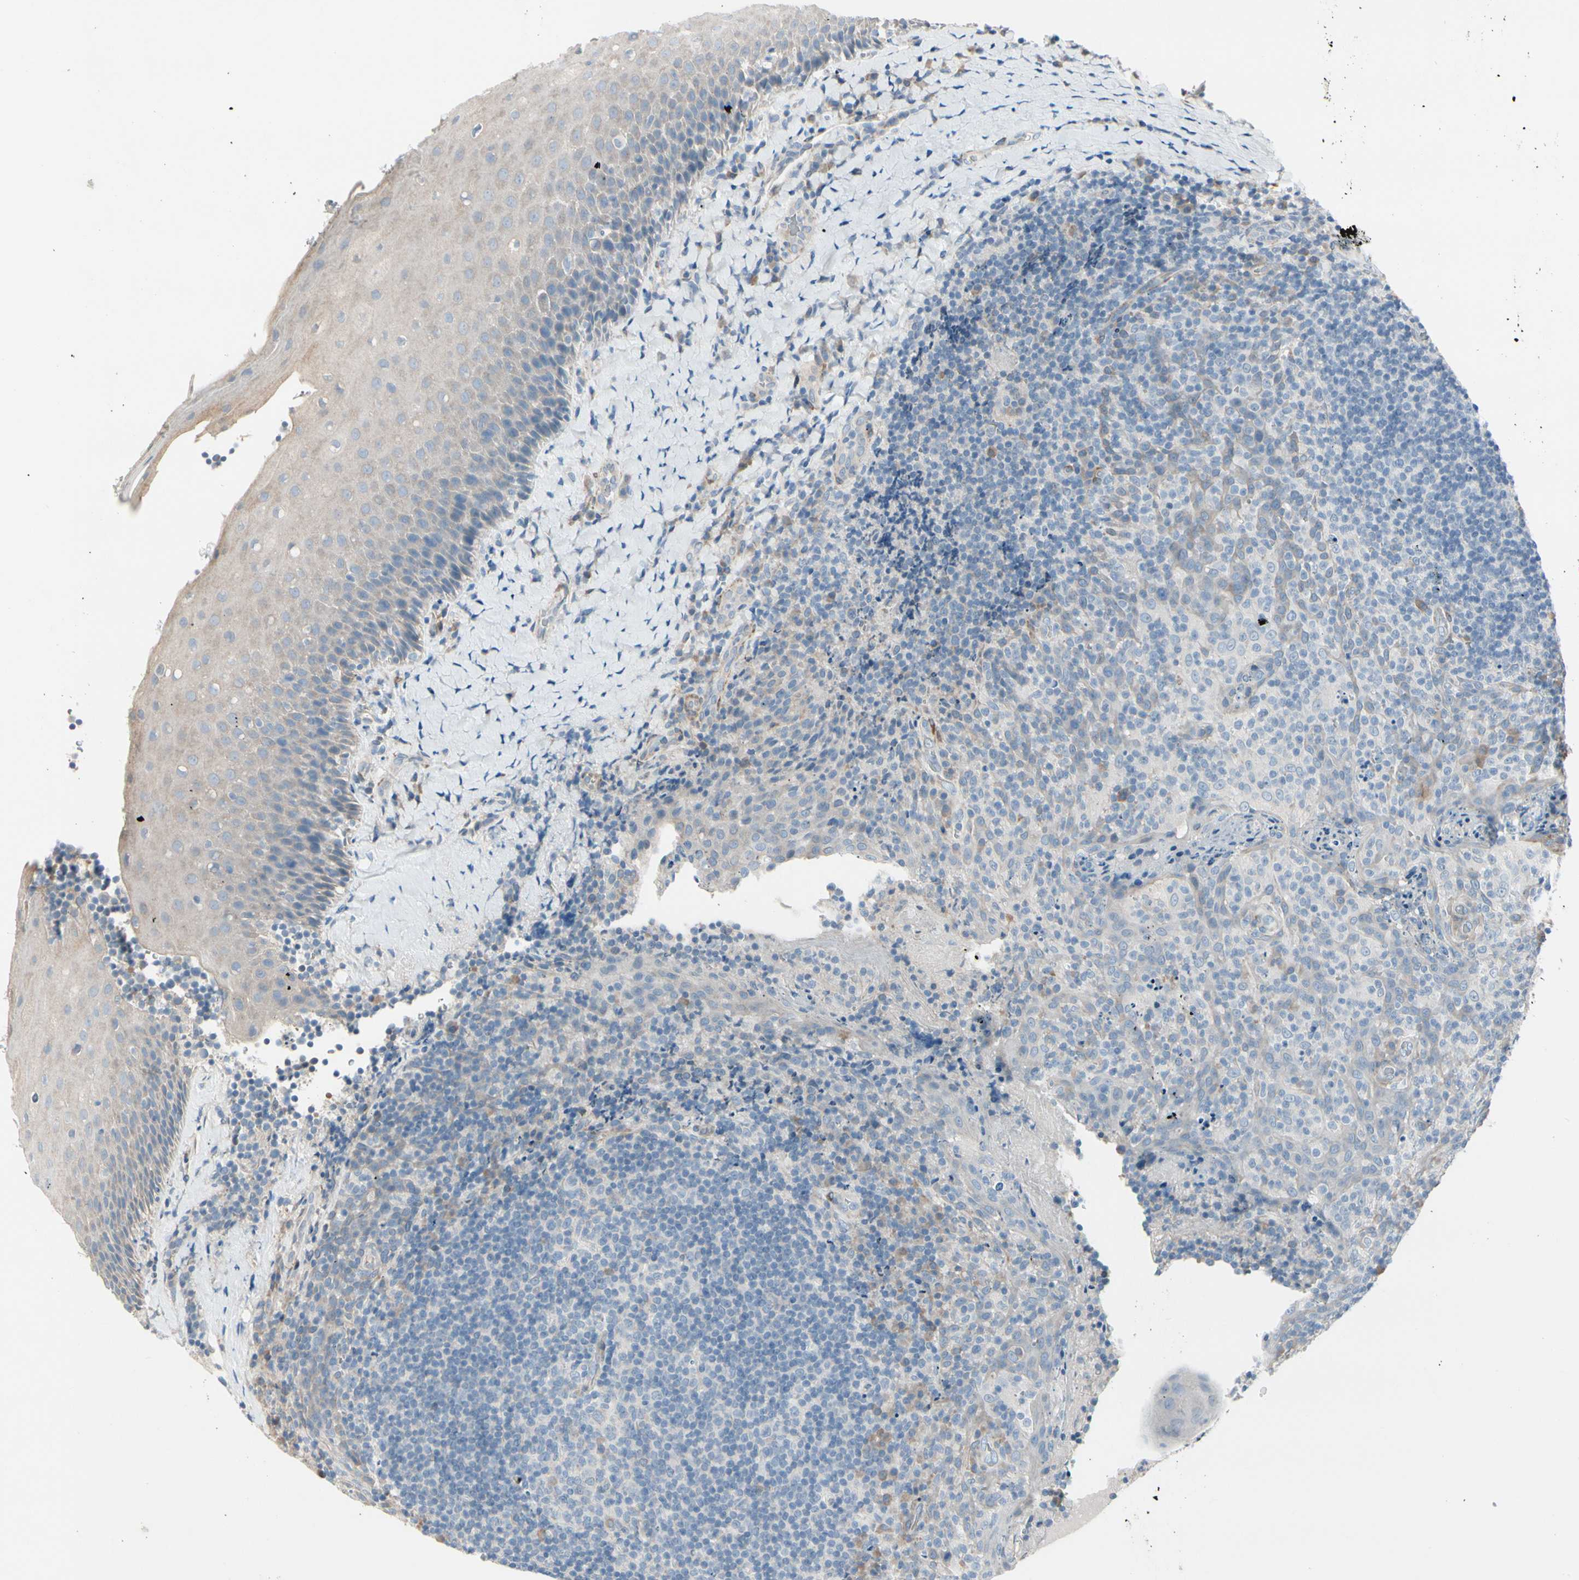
{"staining": {"intensity": "weak", "quantity": "<25%", "location": "cytoplasmic/membranous"}, "tissue": "tonsil", "cell_type": "Germinal center cells", "image_type": "normal", "snomed": [{"axis": "morphology", "description": "Normal tissue, NOS"}, {"axis": "topography", "description": "Tonsil"}], "caption": "IHC of benign human tonsil reveals no staining in germinal center cells.", "gene": "MAP2", "patient": {"sex": "male", "age": 17}}